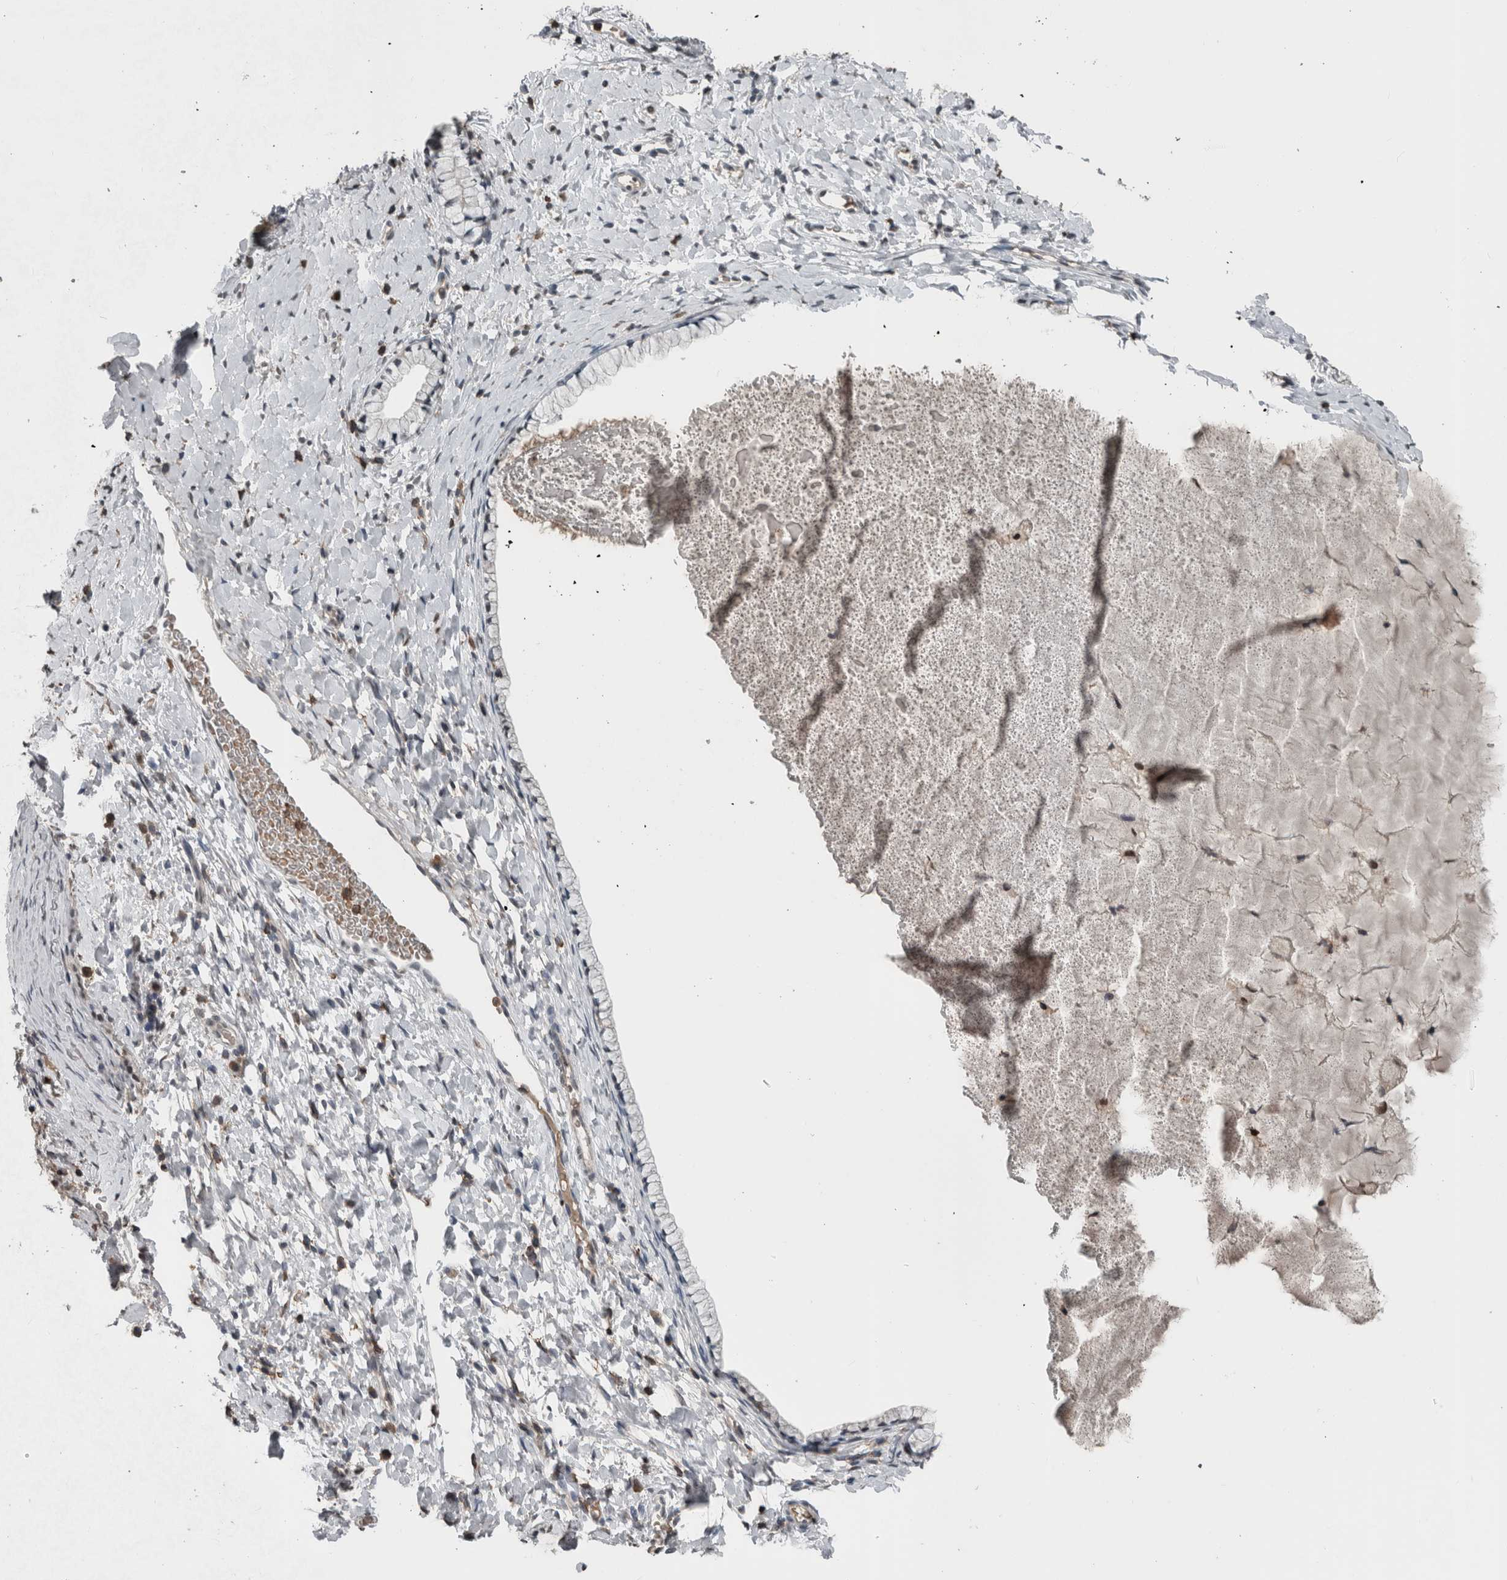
{"staining": {"intensity": "negative", "quantity": "none", "location": "none"}, "tissue": "cervix", "cell_type": "Glandular cells", "image_type": "normal", "snomed": [{"axis": "morphology", "description": "Normal tissue, NOS"}, {"axis": "topography", "description": "Cervix"}], "caption": "DAB immunohistochemical staining of normal cervix demonstrates no significant staining in glandular cells. The staining is performed using DAB brown chromogen with nuclei counter-stained in using hematoxylin.", "gene": "MAFF", "patient": {"sex": "female", "age": 72}}